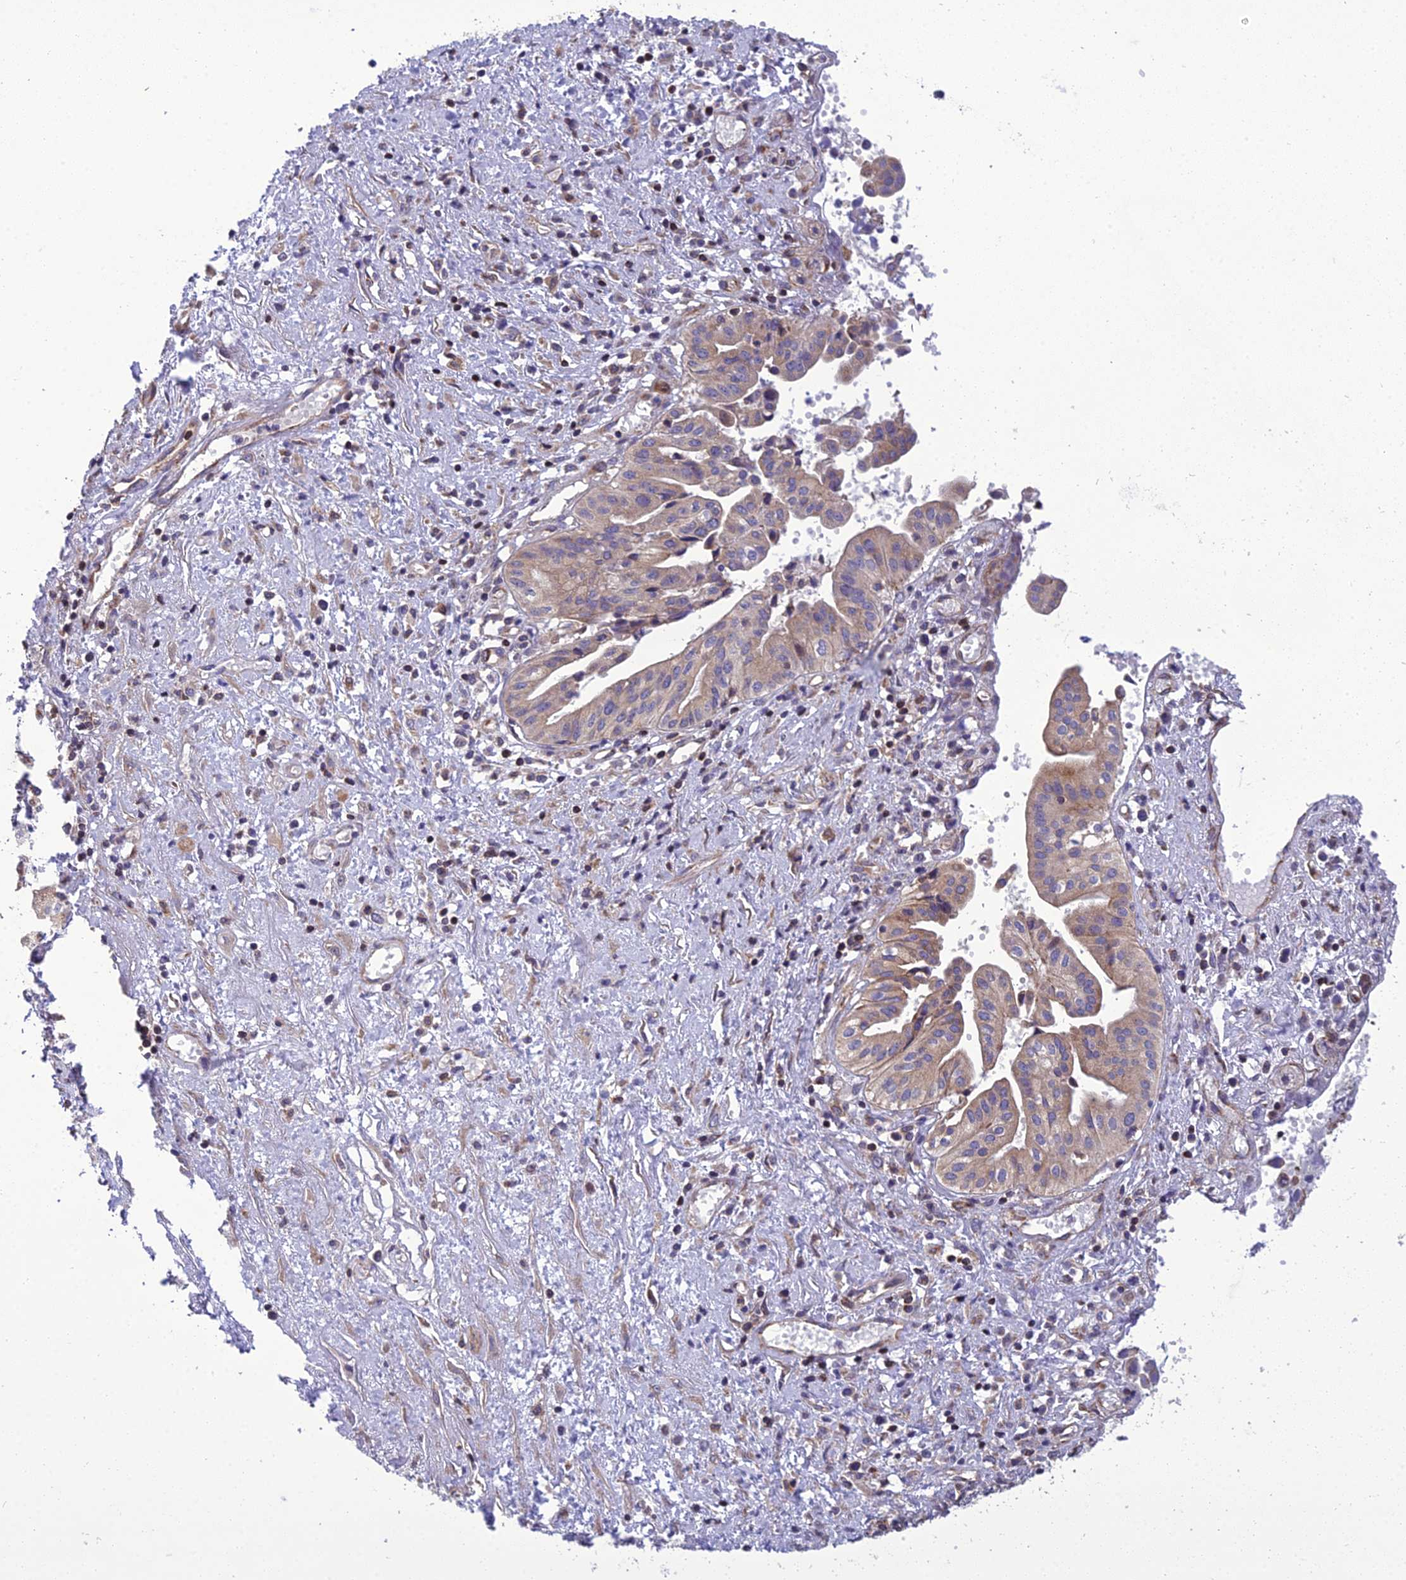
{"staining": {"intensity": "weak", "quantity": ">75%", "location": "cytoplasmic/membranous"}, "tissue": "pancreatic cancer", "cell_type": "Tumor cells", "image_type": "cancer", "snomed": [{"axis": "morphology", "description": "Adenocarcinoma, NOS"}, {"axis": "topography", "description": "Pancreas"}], "caption": "This photomicrograph displays pancreatic adenocarcinoma stained with IHC to label a protein in brown. The cytoplasmic/membranous of tumor cells show weak positivity for the protein. Nuclei are counter-stained blue.", "gene": "GIMAP1", "patient": {"sex": "female", "age": 50}}